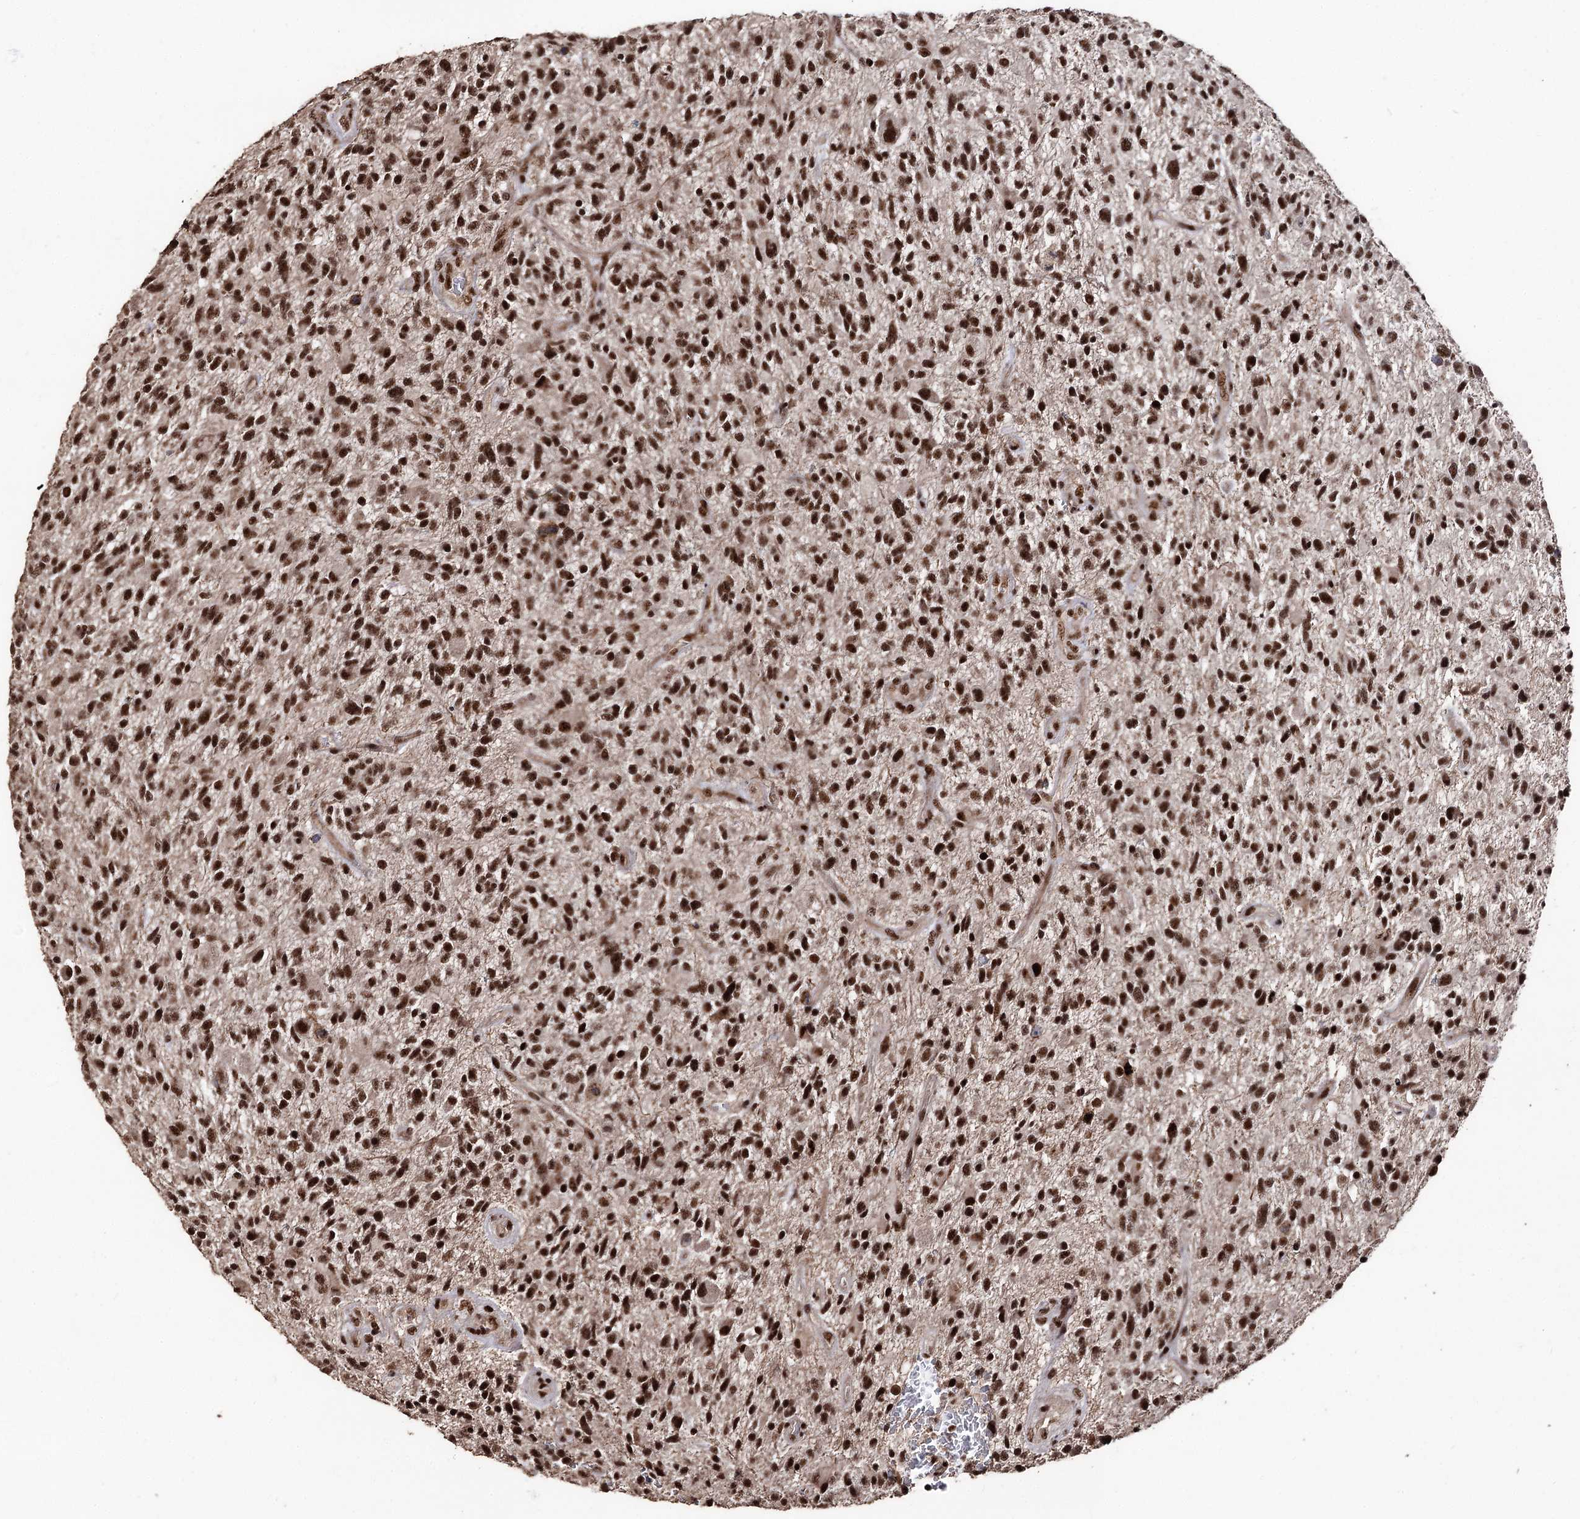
{"staining": {"intensity": "strong", "quantity": ">75%", "location": "nuclear"}, "tissue": "glioma", "cell_type": "Tumor cells", "image_type": "cancer", "snomed": [{"axis": "morphology", "description": "Glioma, malignant, High grade"}, {"axis": "topography", "description": "Brain"}], "caption": "An IHC histopathology image of neoplastic tissue is shown. Protein staining in brown shows strong nuclear positivity in glioma within tumor cells.", "gene": "U2SURP", "patient": {"sex": "male", "age": 47}}